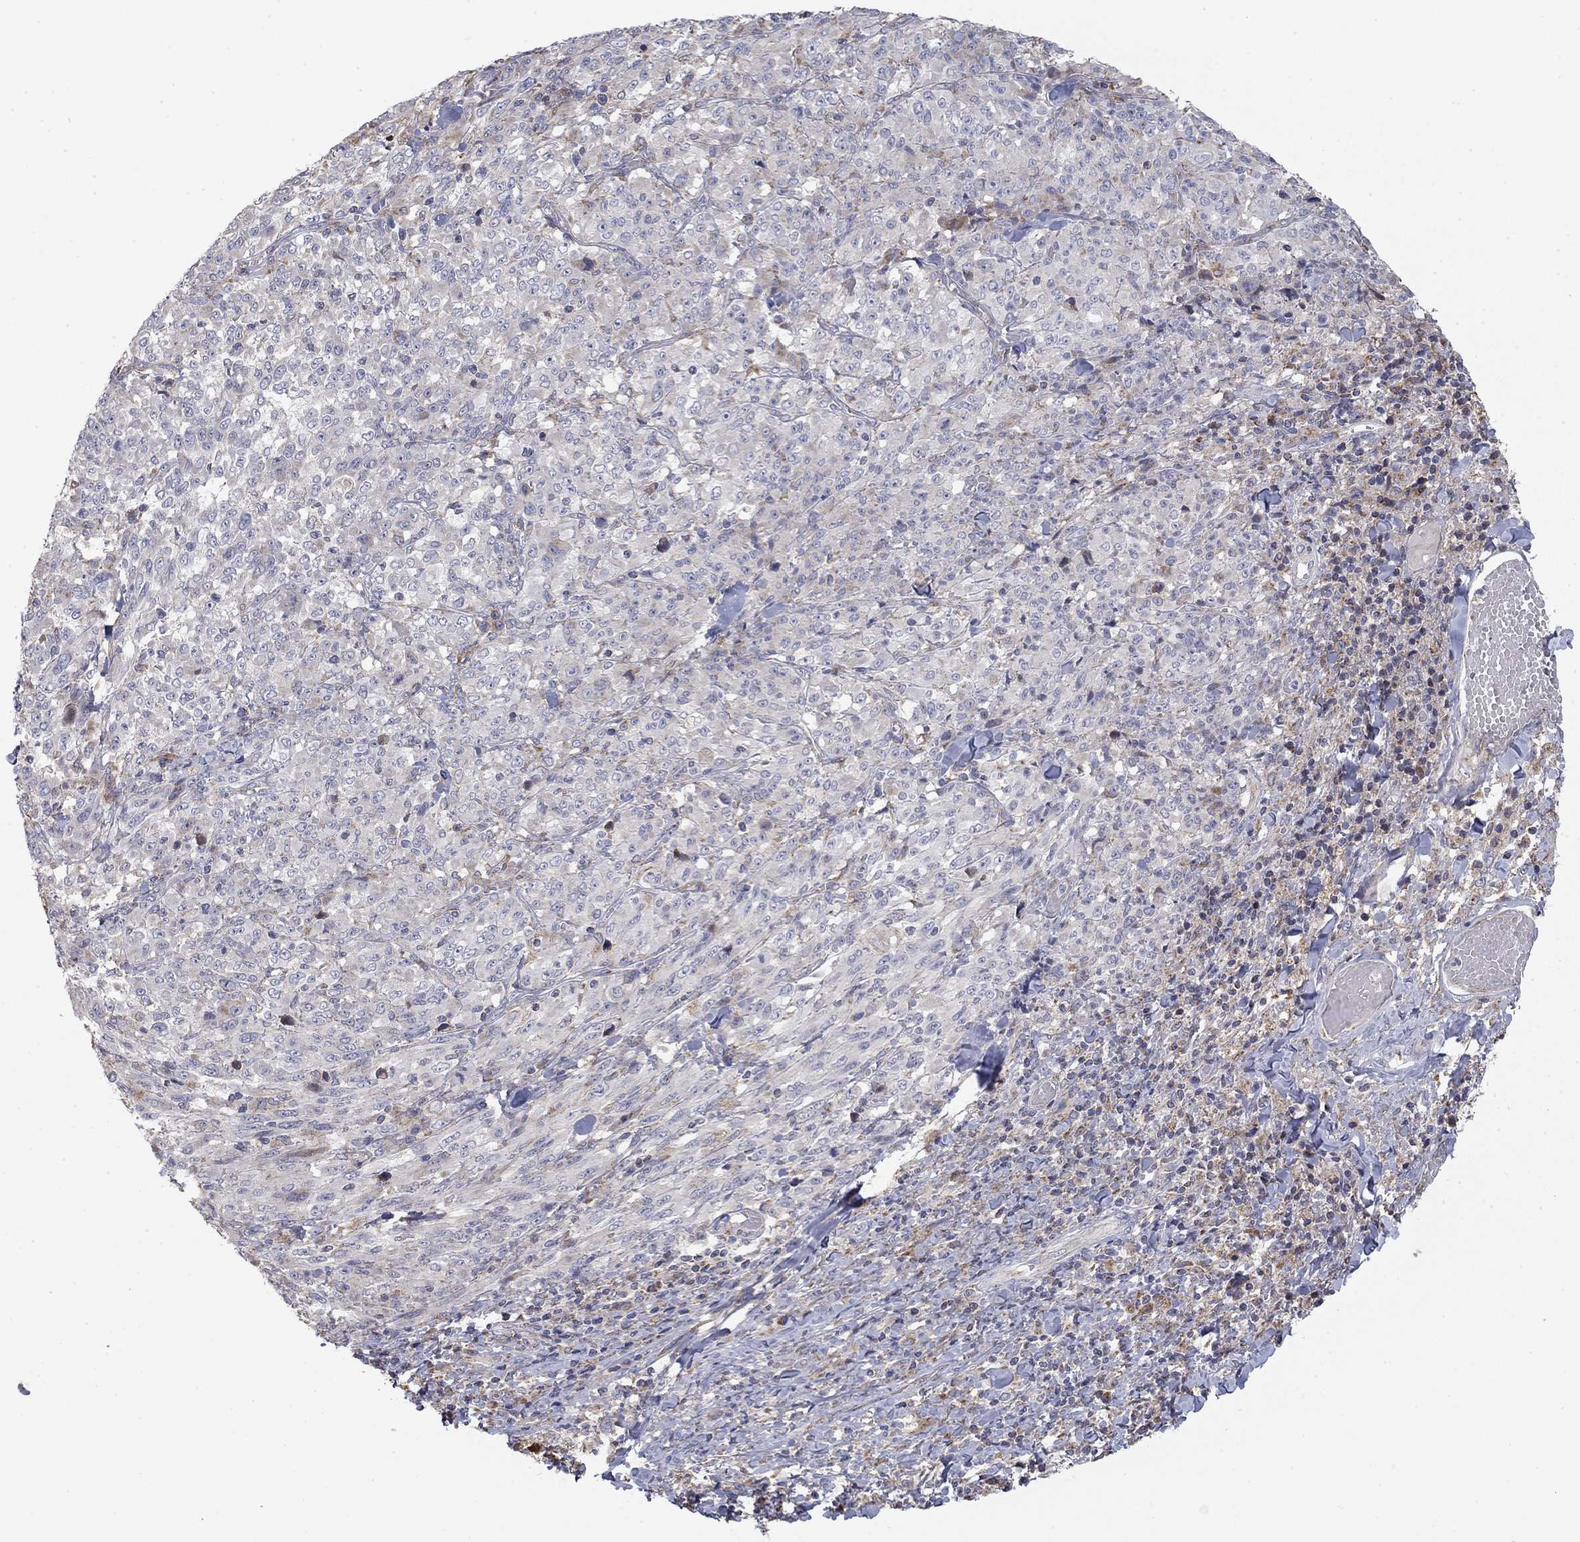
{"staining": {"intensity": "strong", "quantity": "<25%", "location": "cytoplasmic/membranous"}, "tissue": "melanoma", "cell_type": "Tumor cells", "image_type": "cancer", "snomed": [{"axis": "morphology", "description": "Malignant melanoma, NOS"}, {"axis": "topography", "description": "Skin"}], "caption": "A brown stain labels strong cytoplasmic/membranous expression of a protein in malignant melanoma tumor cells.", "gene": "MMAA", "patient": {"sex": "female", "age": 91}}